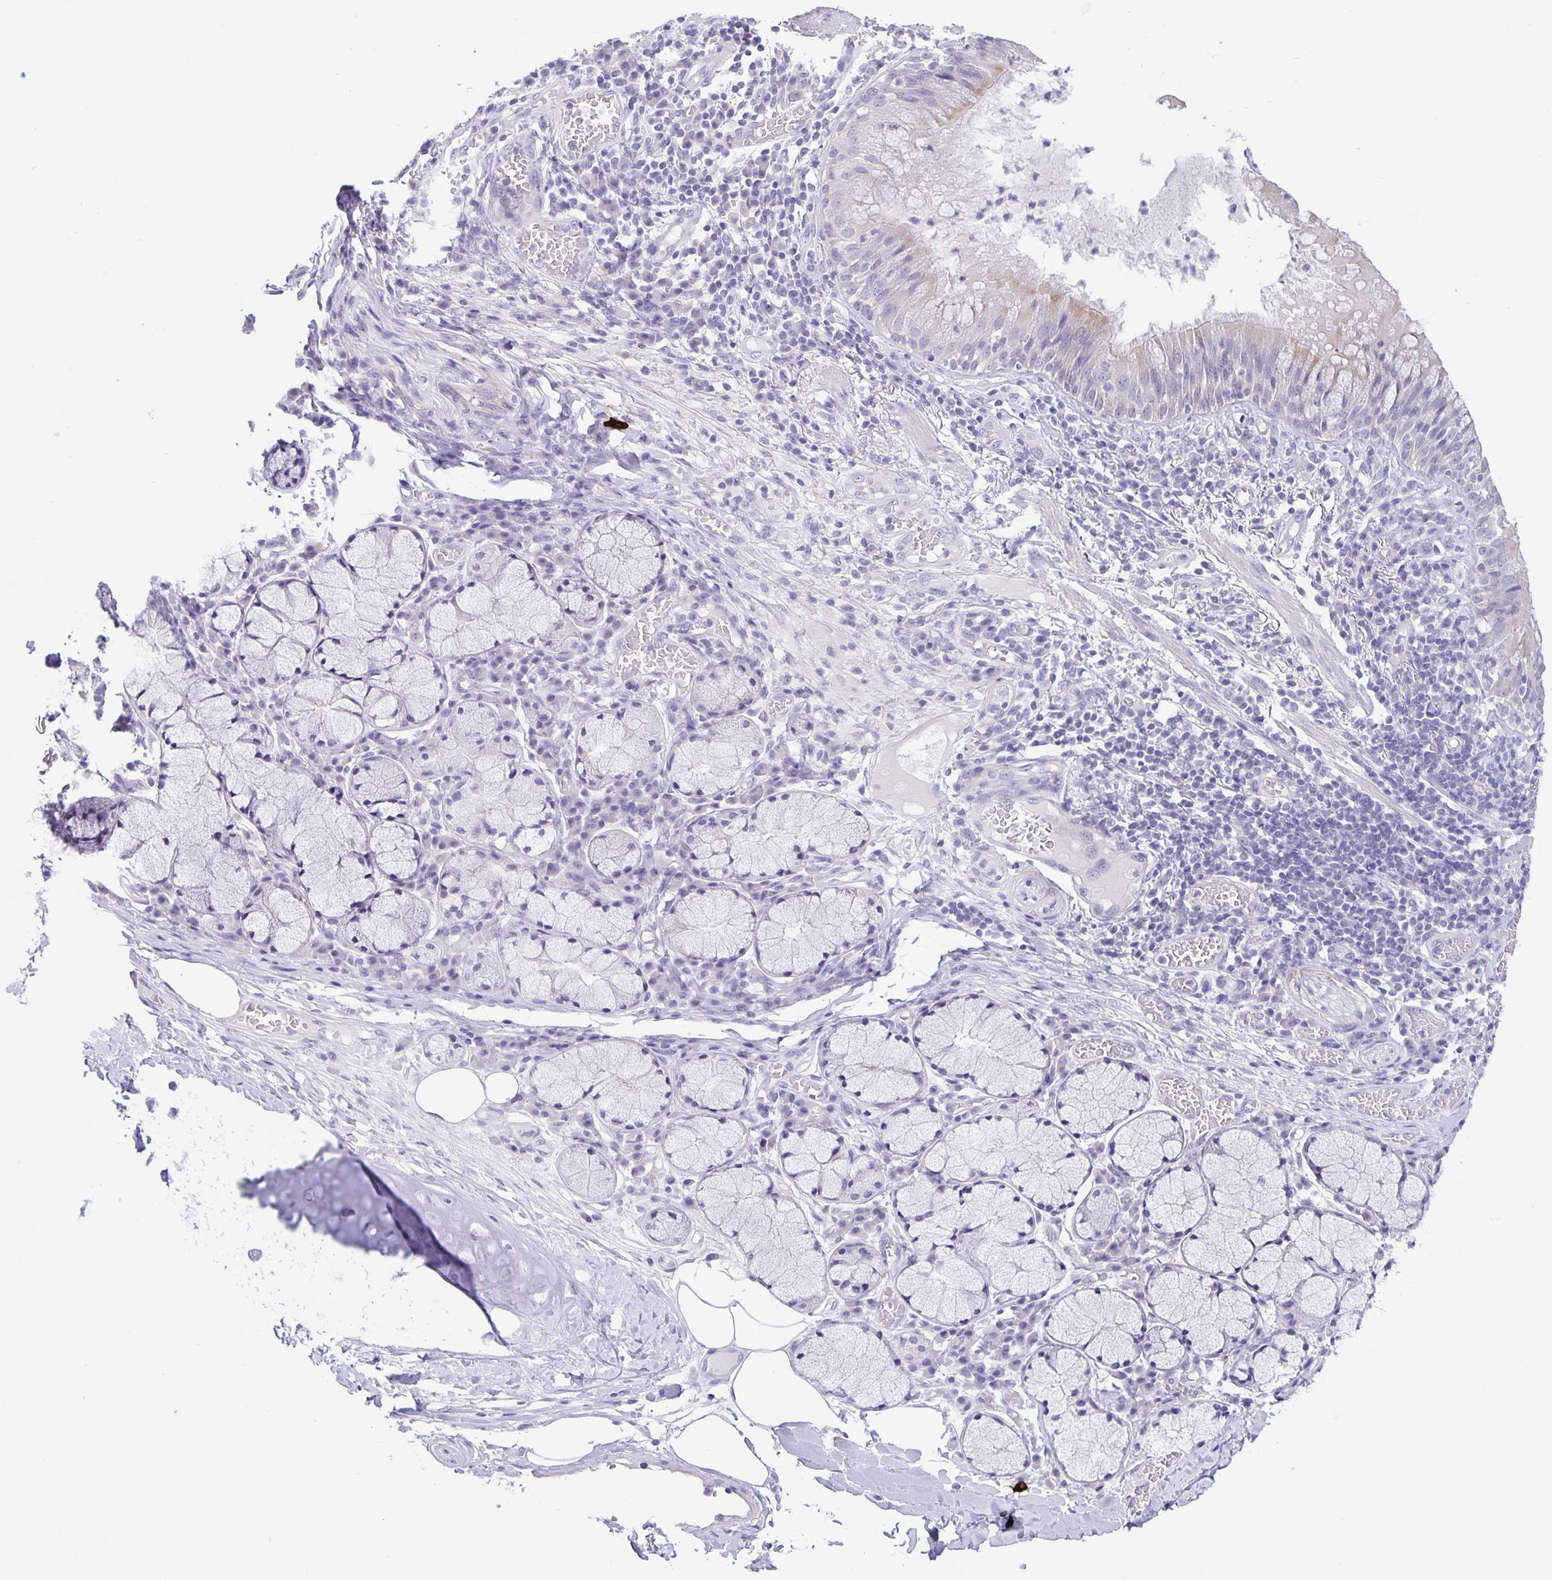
{"staining": {"intensity": "negative", "quantity": "none", "location": "none"}, "tissue": "soft tissue", "cell_type": "Chondrocytes", "image_type": "normal", "snomed": [{"axis": "morphology", "description": "Normal tissue, NOS"}, {"axis": "topography", "description": "Cartilage tissue"}, {"axis": "topography", "description": "Bronchus"}], "caption": "Chondrocytes show no significant protein positivity in benign soft tissue.", "gene": "ERMN", "patient": {"sex": "male", "age": 56}}